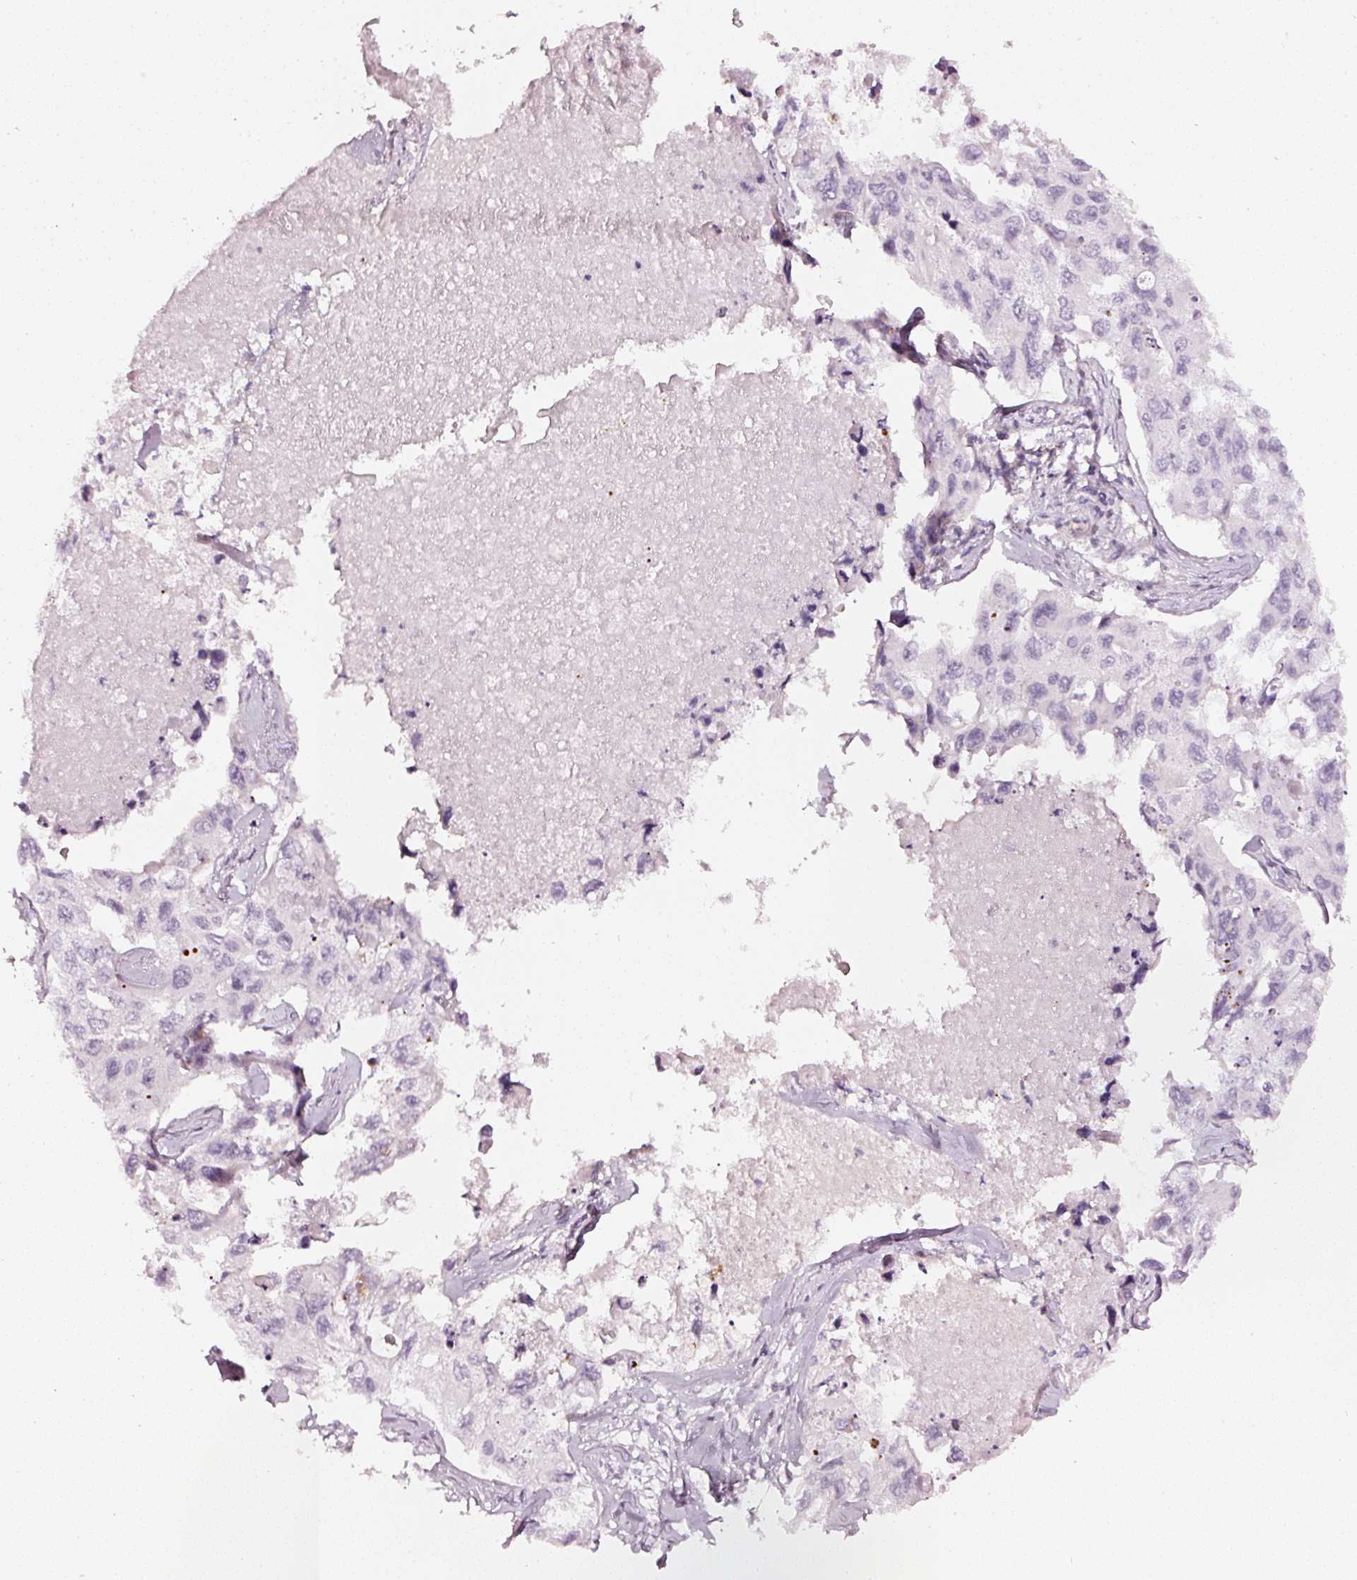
{"staining": {"intensity": "negative", "quantity": "none", "location": "none"}, "tissue": "lung cancer", "cell_type": "Tumor cells", "image_type": "cancer", "snomed": [{"axis": "morphology", "description": "Adenocarcinoma, NOS"}, {"axis": "topography", "description": "Lung"}], "caption": "IHC image of neoplastic tissue: human adenocarcinoma (lung) stained with DAB (3,3'-diaminobenzidine) reveals no significant protein positivity in tumor cells.", "gene": "CNP", "patient": {"sex": "male", "age": 64}}